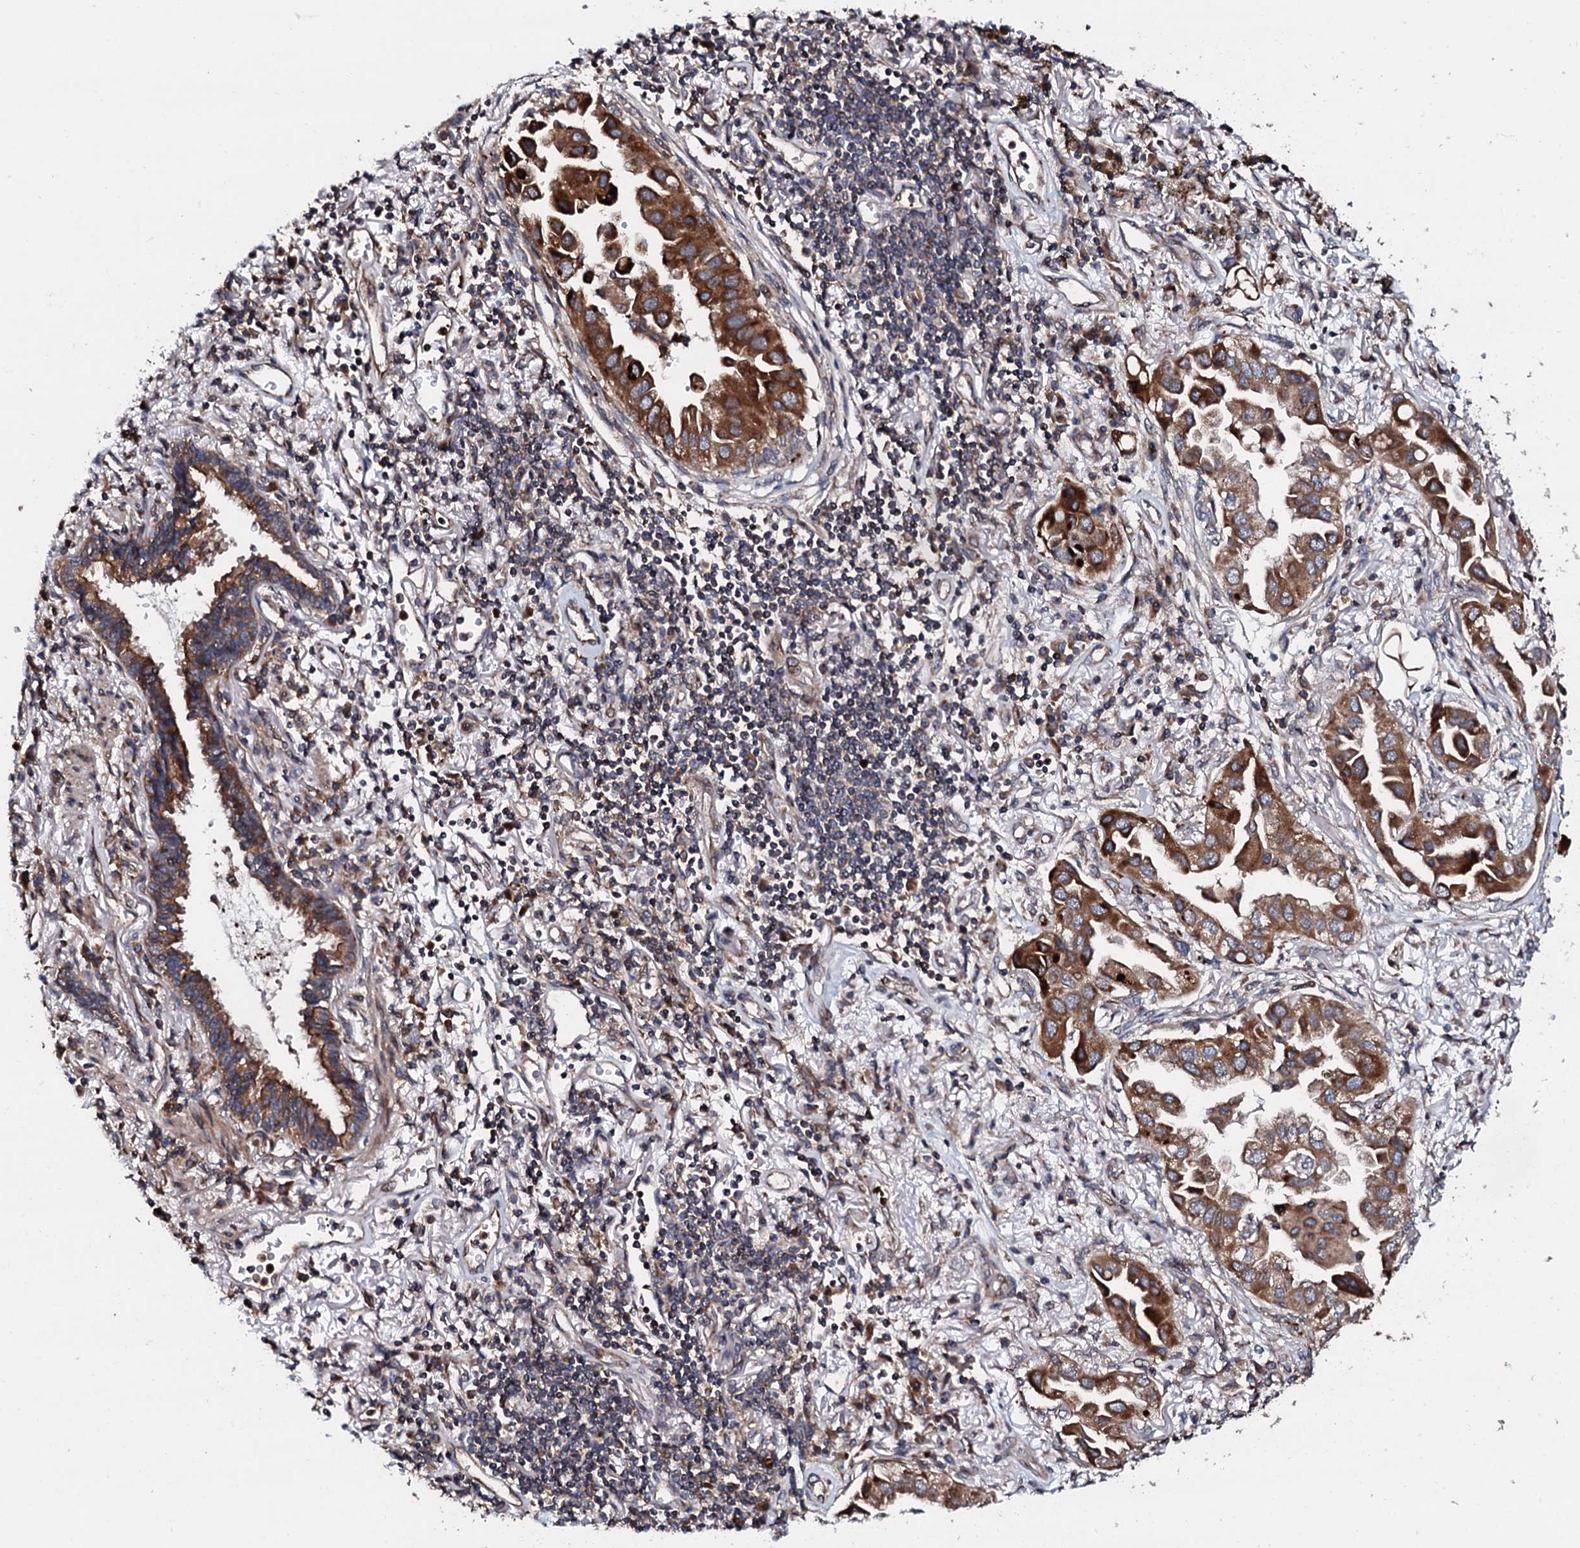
{"staining": {"intensity": "strong", "quantity": ">75%", "location": "cytoplasmic/membranous"}, "tissue": "lung cancer", "cell_type": "Tumor cells", "image_type": "cancer", "snomed": [{"axis": "morphology", "description": "Adenocarcinoma, NOS"}, {"axis": "topography", "description": "Lung"}], "caption": "Protein expression by immunohistochemistry (IHC) exhibits strong cytoplasmic/membranous positivity in approximately >75% of tumor cells in lung adenocarcinoma.", "gene": "SDHAF2", "patient": {"sex": "female", "age": 76}}